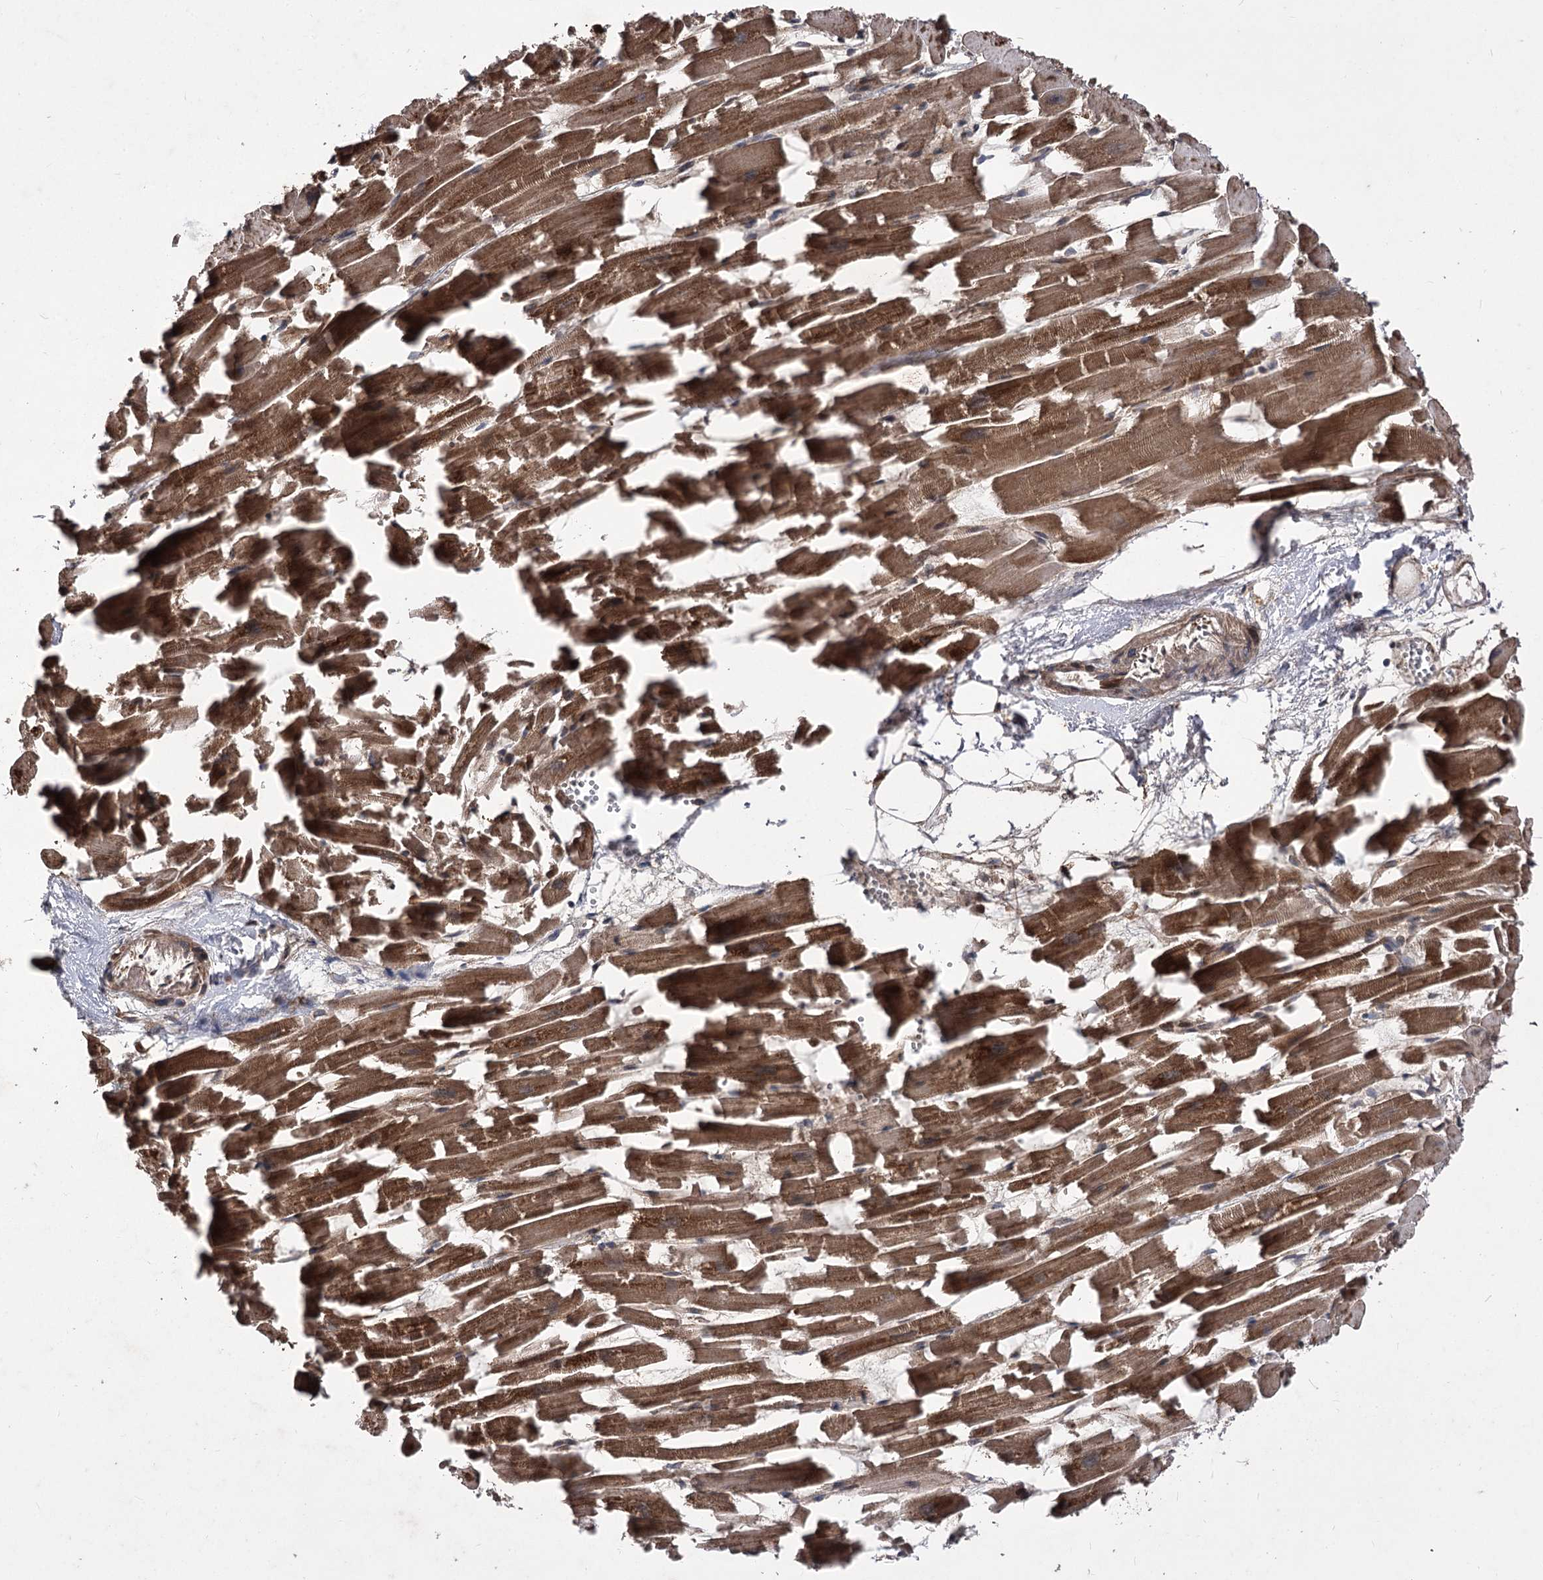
{"staining": {"intensity": "strong", "quantity": ">75%", "location": "cytoplasmic/membranous"}, "tissue": "heart muscle", "cell_type": "Cardiomyocytes", "image_type": "normal", "snomed": [{"axis": "morphology", "description": "Normal tissue, NOS"}, {"axis": "topography", "description": "Heart"}], "caption": "About >75% of cardiomyocytes in benign heart muscle exhibit strong cytoplasmic/membranous protein expression as visualized by brown immunohistochemical staining.", "gene": "RASSF3", "patient": {"sex": "female", "age": 64}}